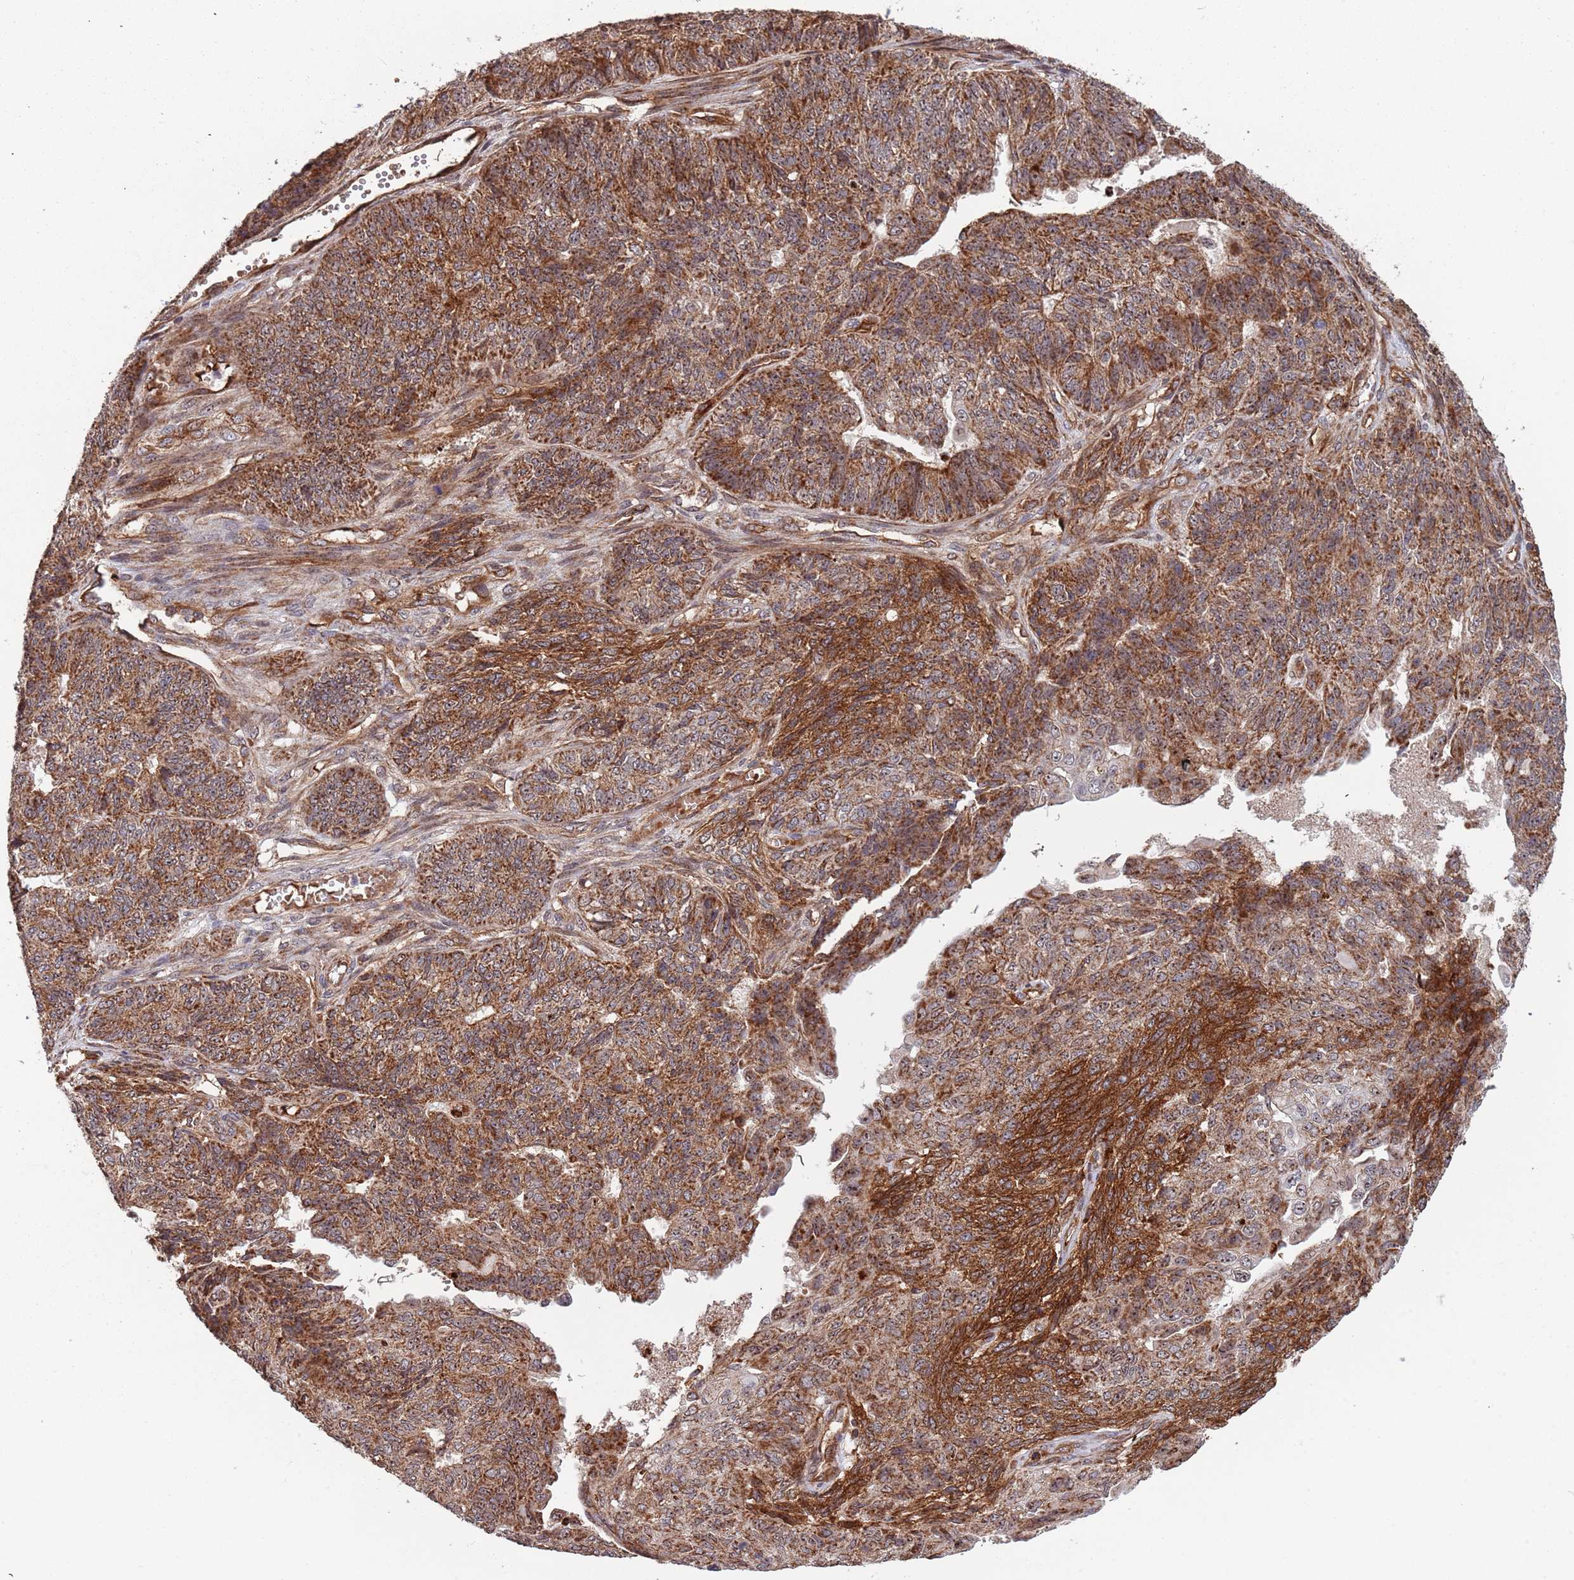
{"staining": {"intensity": "moderate", "quantity": ">75%", "location": "cytoplasmic/membranous"}, "tissue": "endometrial cancer", "cell_type": "Tumor cells", "image_type": "cancer", "snomed": [{"axis": "morphology", "description": "Adenocarcinoma, NOS"}, {"axis": "topography", "description": "Endometrium"}], "caption": "A brown stain highlights moderate cytoplasmic/membranous staining of a protein in human endometrial cancer tumor cells. (brown staining indicates protein expression, while blue staining denotes nuclei).", "gene": "DCHS1", "patient": {"sex": "female", "age": 32}}